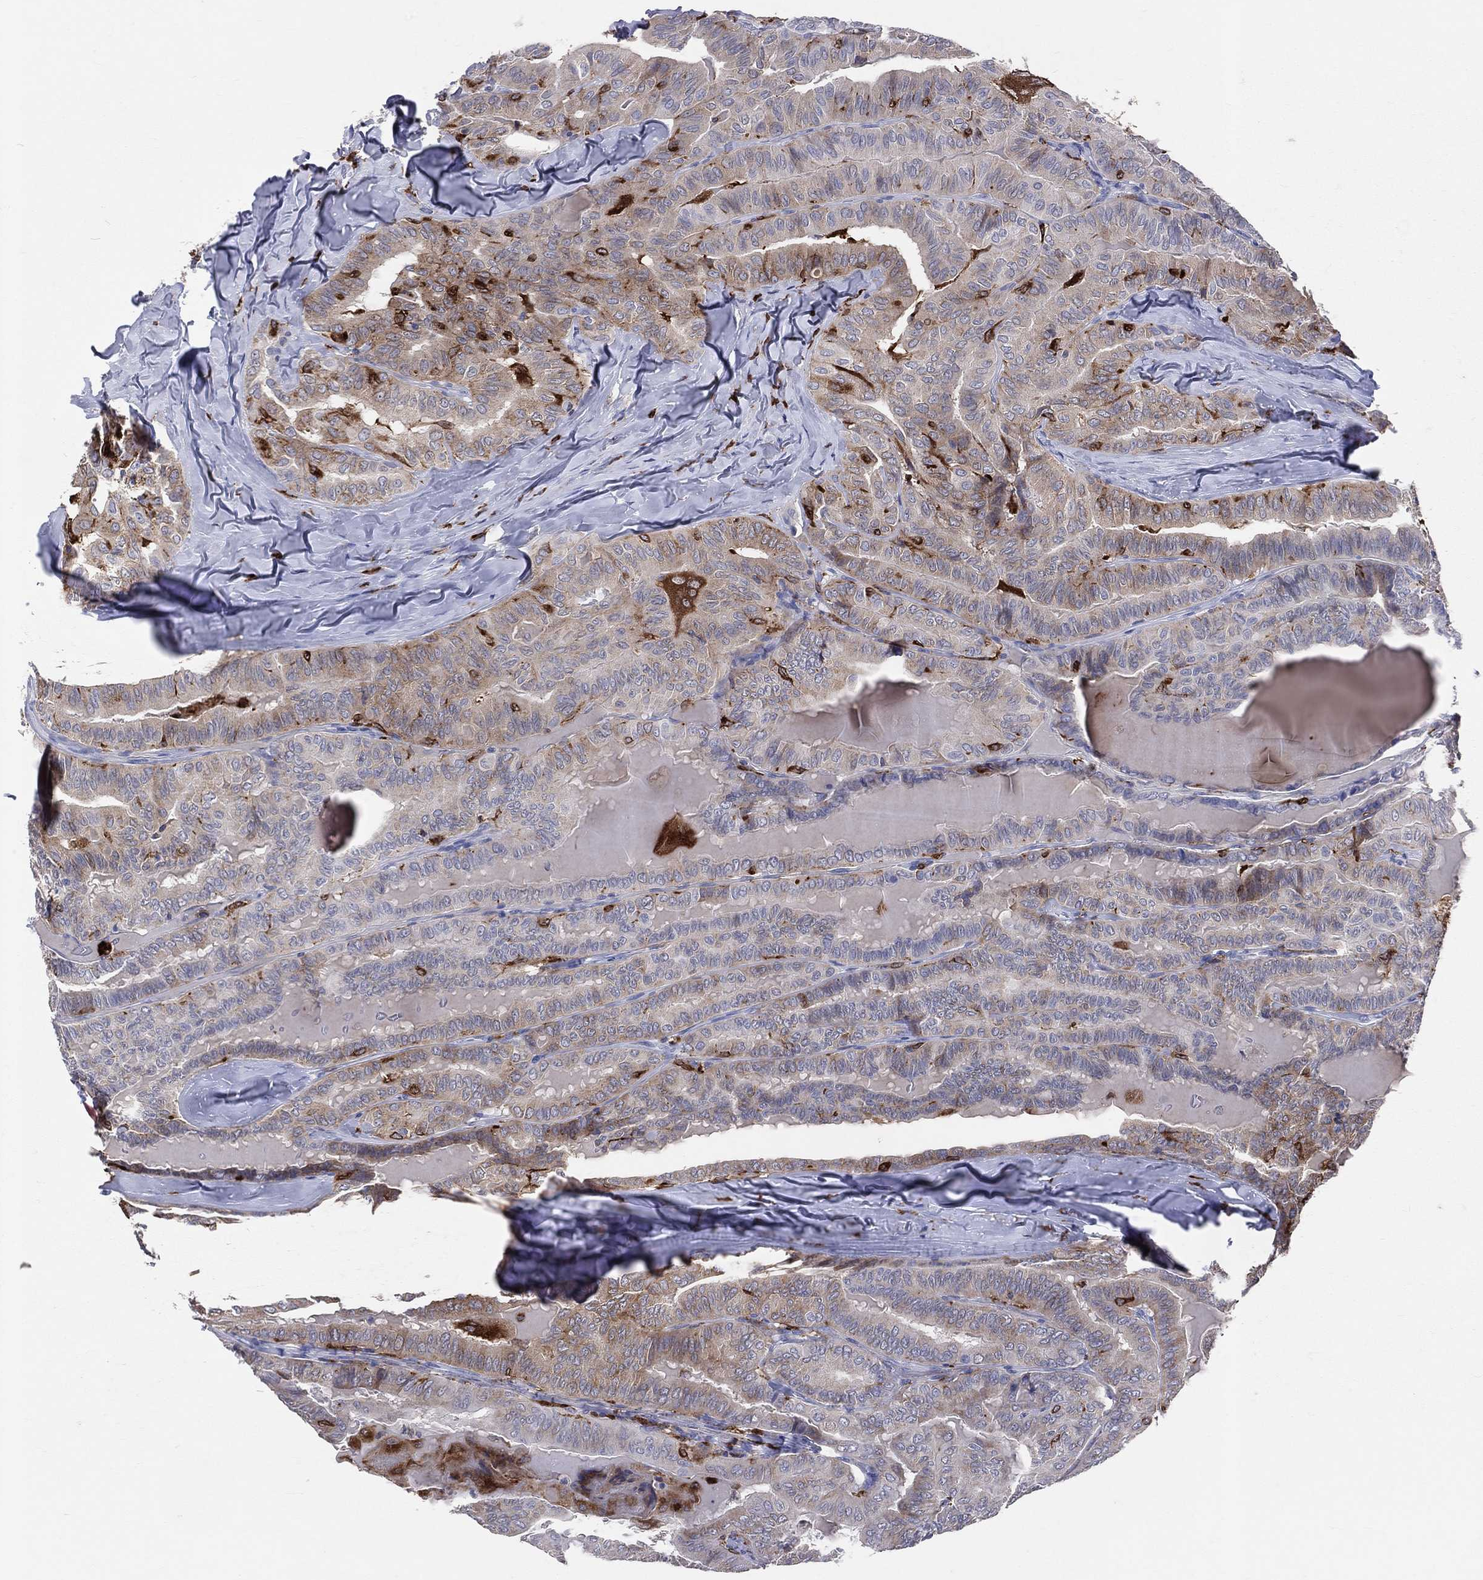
{"staining": {"intensity": "moderate", "quantity": "25%-75%", "location": "cytoplasmic/membranous"}, "tissue": "thyroid cancer", "cell_type": "Tumor cells", "image_type": "cancer", "snomed": [{"axis": "morphology", "description": "Papillary adenocarcinoma, NOS"}, {"axis": "topography", "description": "Thyroid gland"}], "caption": "IHC histopathology image of thyroid papillary adenocarcinoma stained for a protein (brown), which shows medium levels of moderate cytoplasmic/membranous expression in approximately 25%-75% of tumor cells.", "gene": "CD74", "patient": {"sex": "female", "age": 68}}